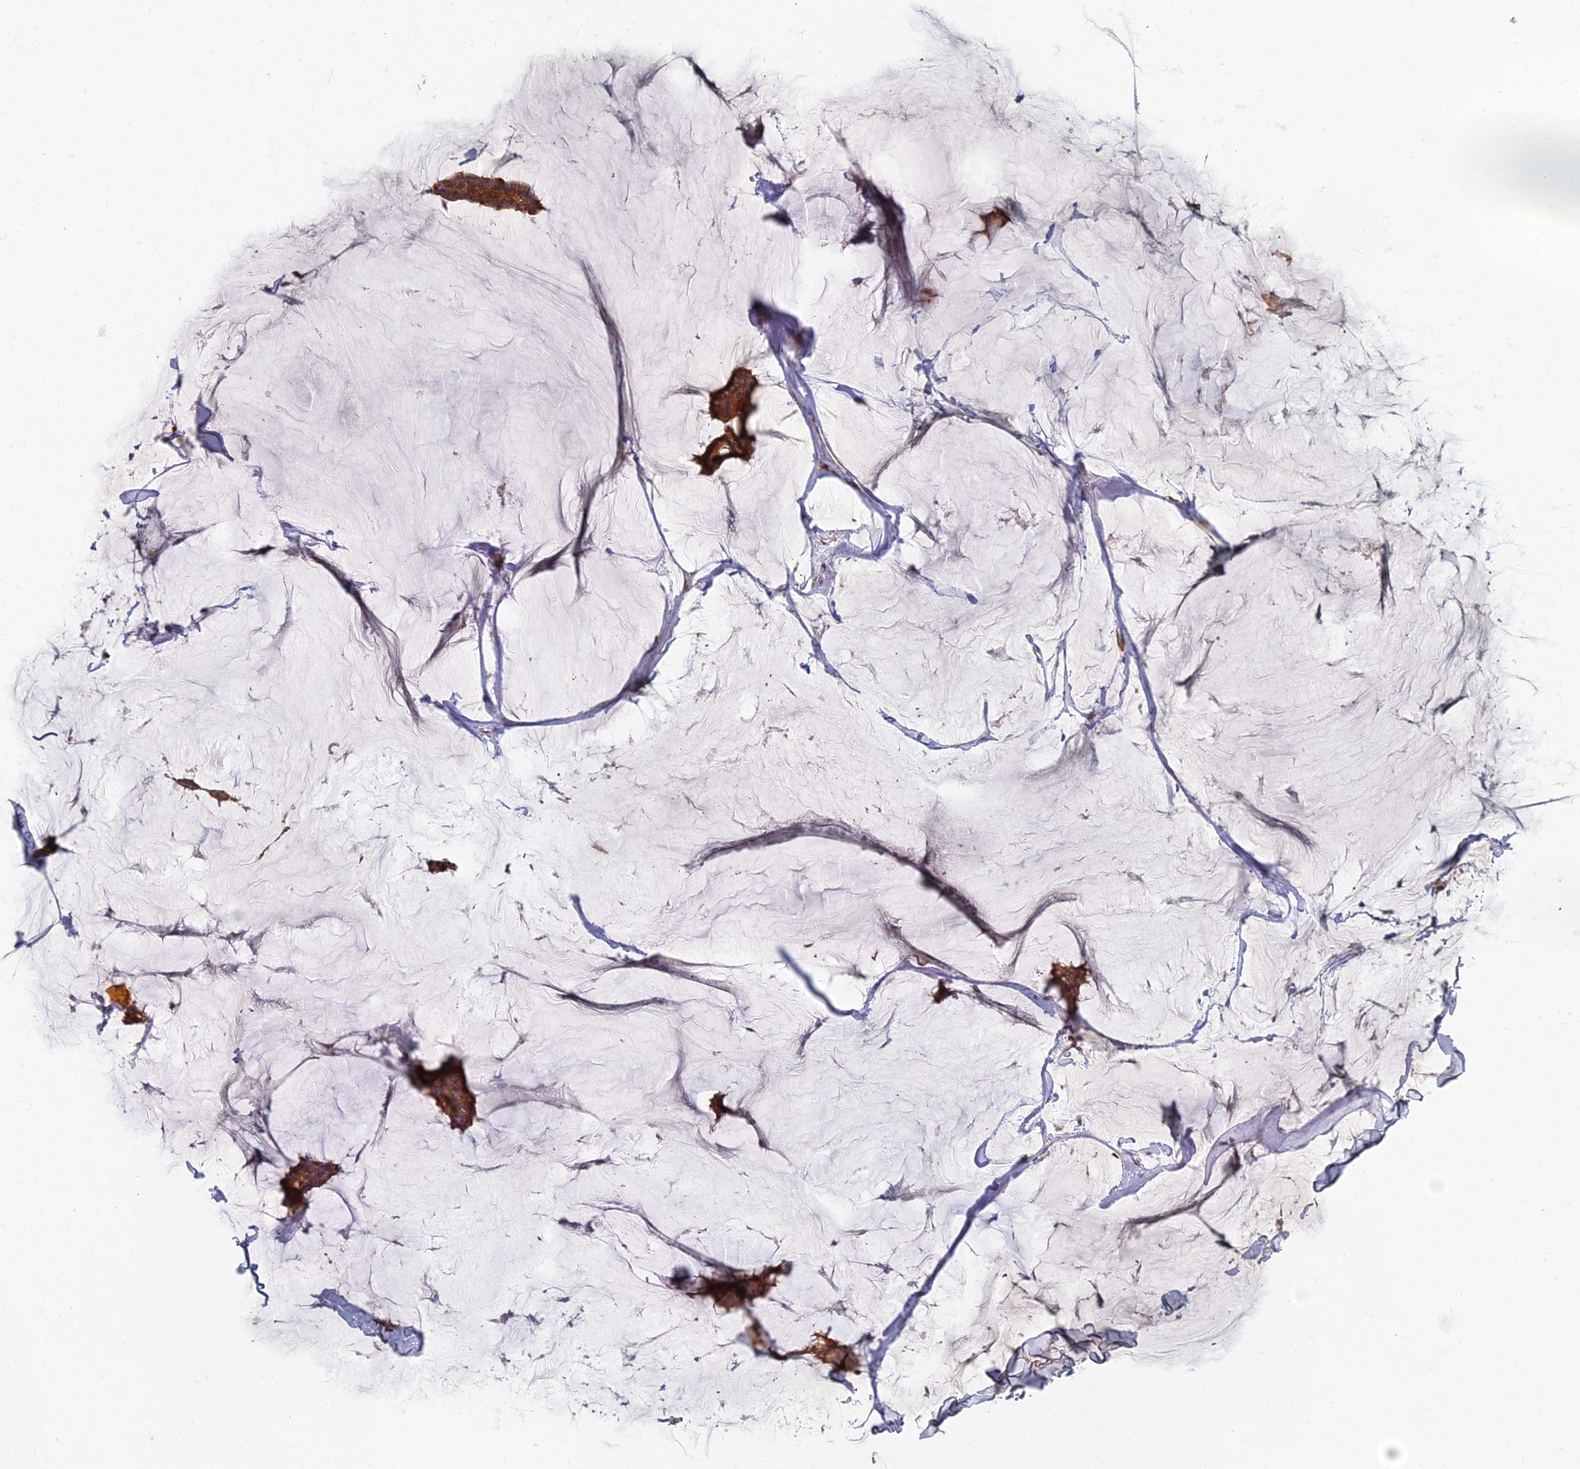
{"staining": {"intensity": "moderate", "quantity": ">75%", "location": "cytoplasmic/membranous"}, "tissue": "breast cancer", "cell_type": "Tumor cells", "image_type": "cancer", "snomed": [{"axis": "morphology", "description": "Duct carcinoma"}, {"axis": "topography", "description": "Breast"}], "caption": "This is an image of immunohistochemistry (IHC) staining of intraductal carcinoma (breast), which shows moderate positivity in the cytoplasmic/membranous of tumor cells.", "gene": "CCZ1", "patient": {"sex": "female", "age": 93}}